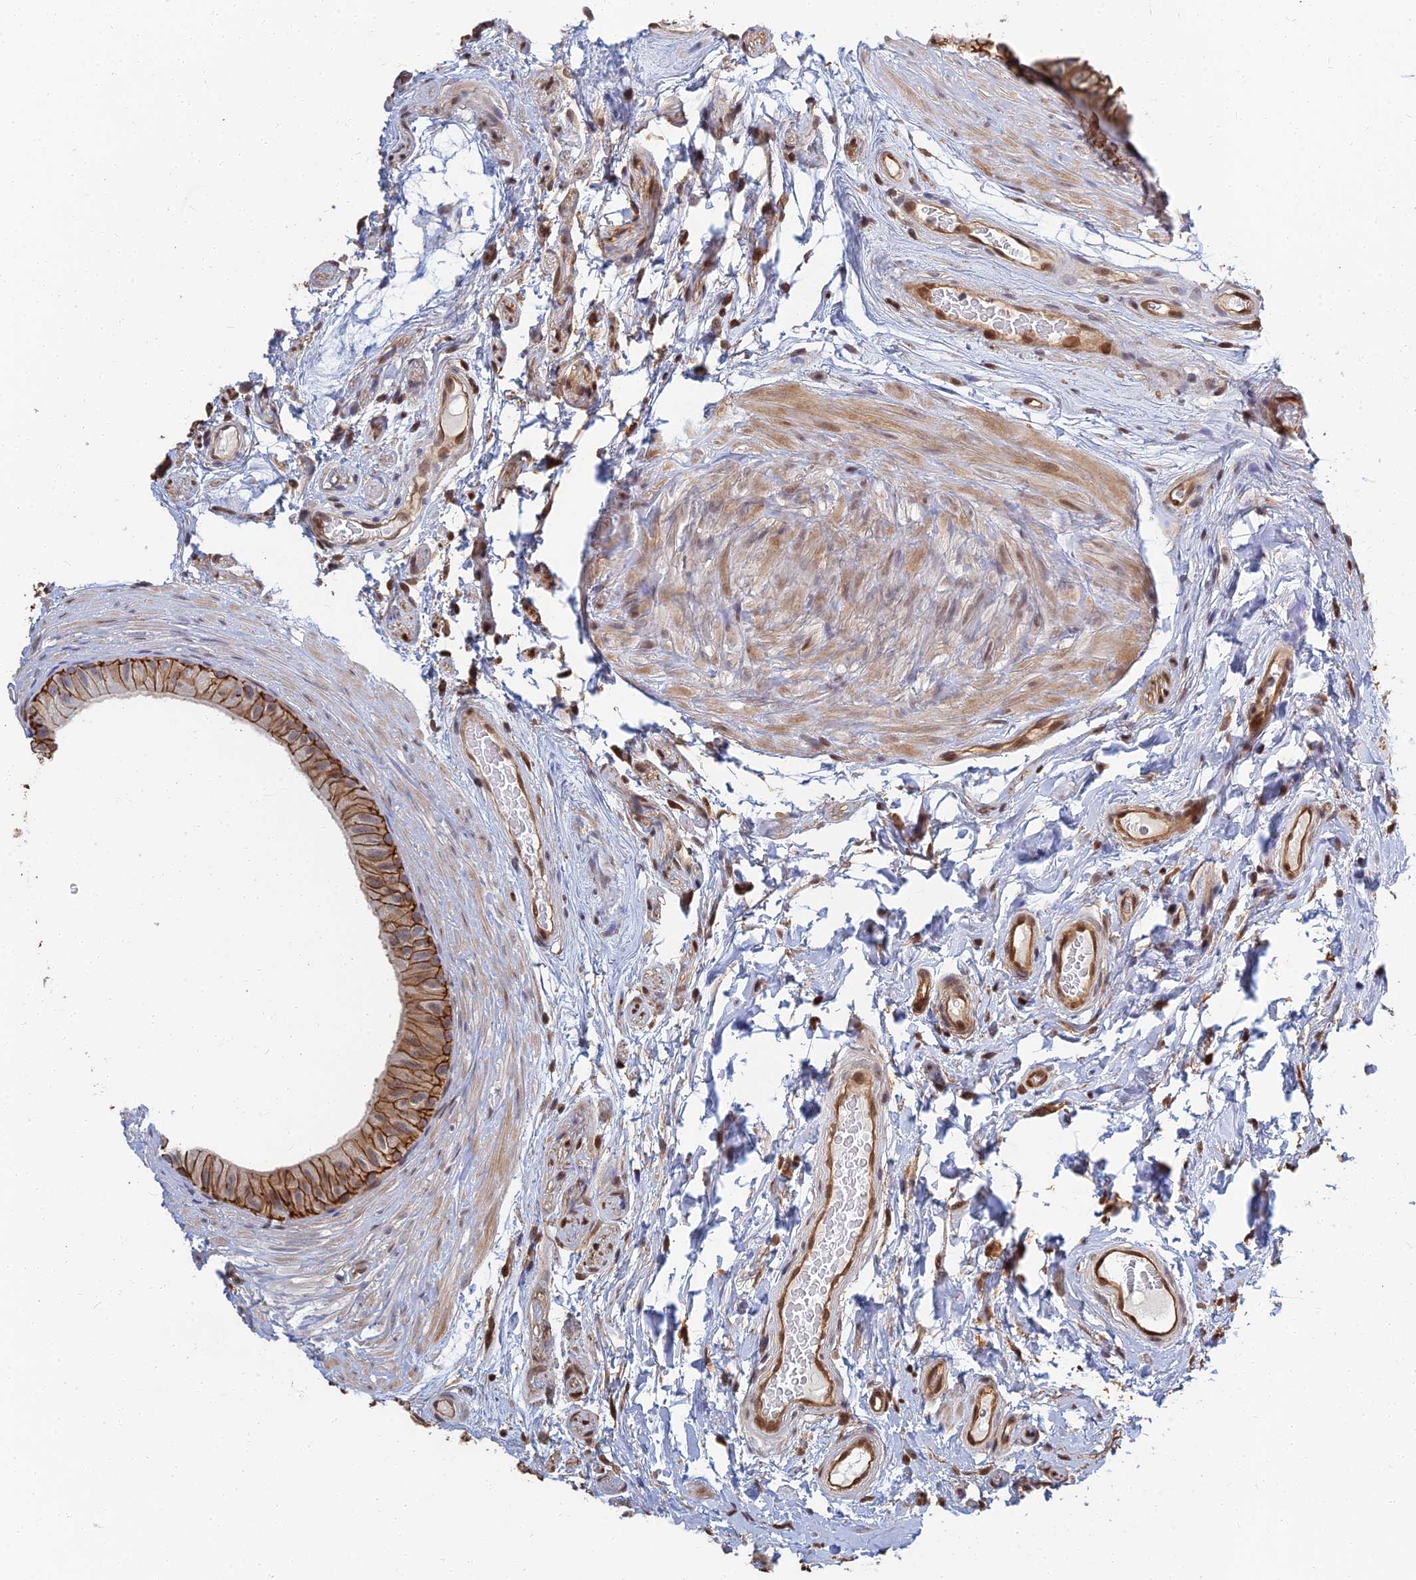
{"staining": {"intensity": "strong", "quantity": ">75%", "location": "cytoplasmic/membranous"}, "tissue": "epididymis", "cell_type": "Glandular cells", "image_type": "normal", "snomed": [{"axis": "morphology", "description": "Normal tissue, NOS"}, {"axis": "topography", "description": "Epididymis"}], "caption": "Protein positivity by immunohistochemistry demonstrates strong cytoplasmic/membranous staining in about >75% of glandular cells in benign epididymis. The protein of interest is shown in brown color, while the nuclei are stained blue.", "gene": "LRRN3", "patient": {"sex": "male", "age": 45}}